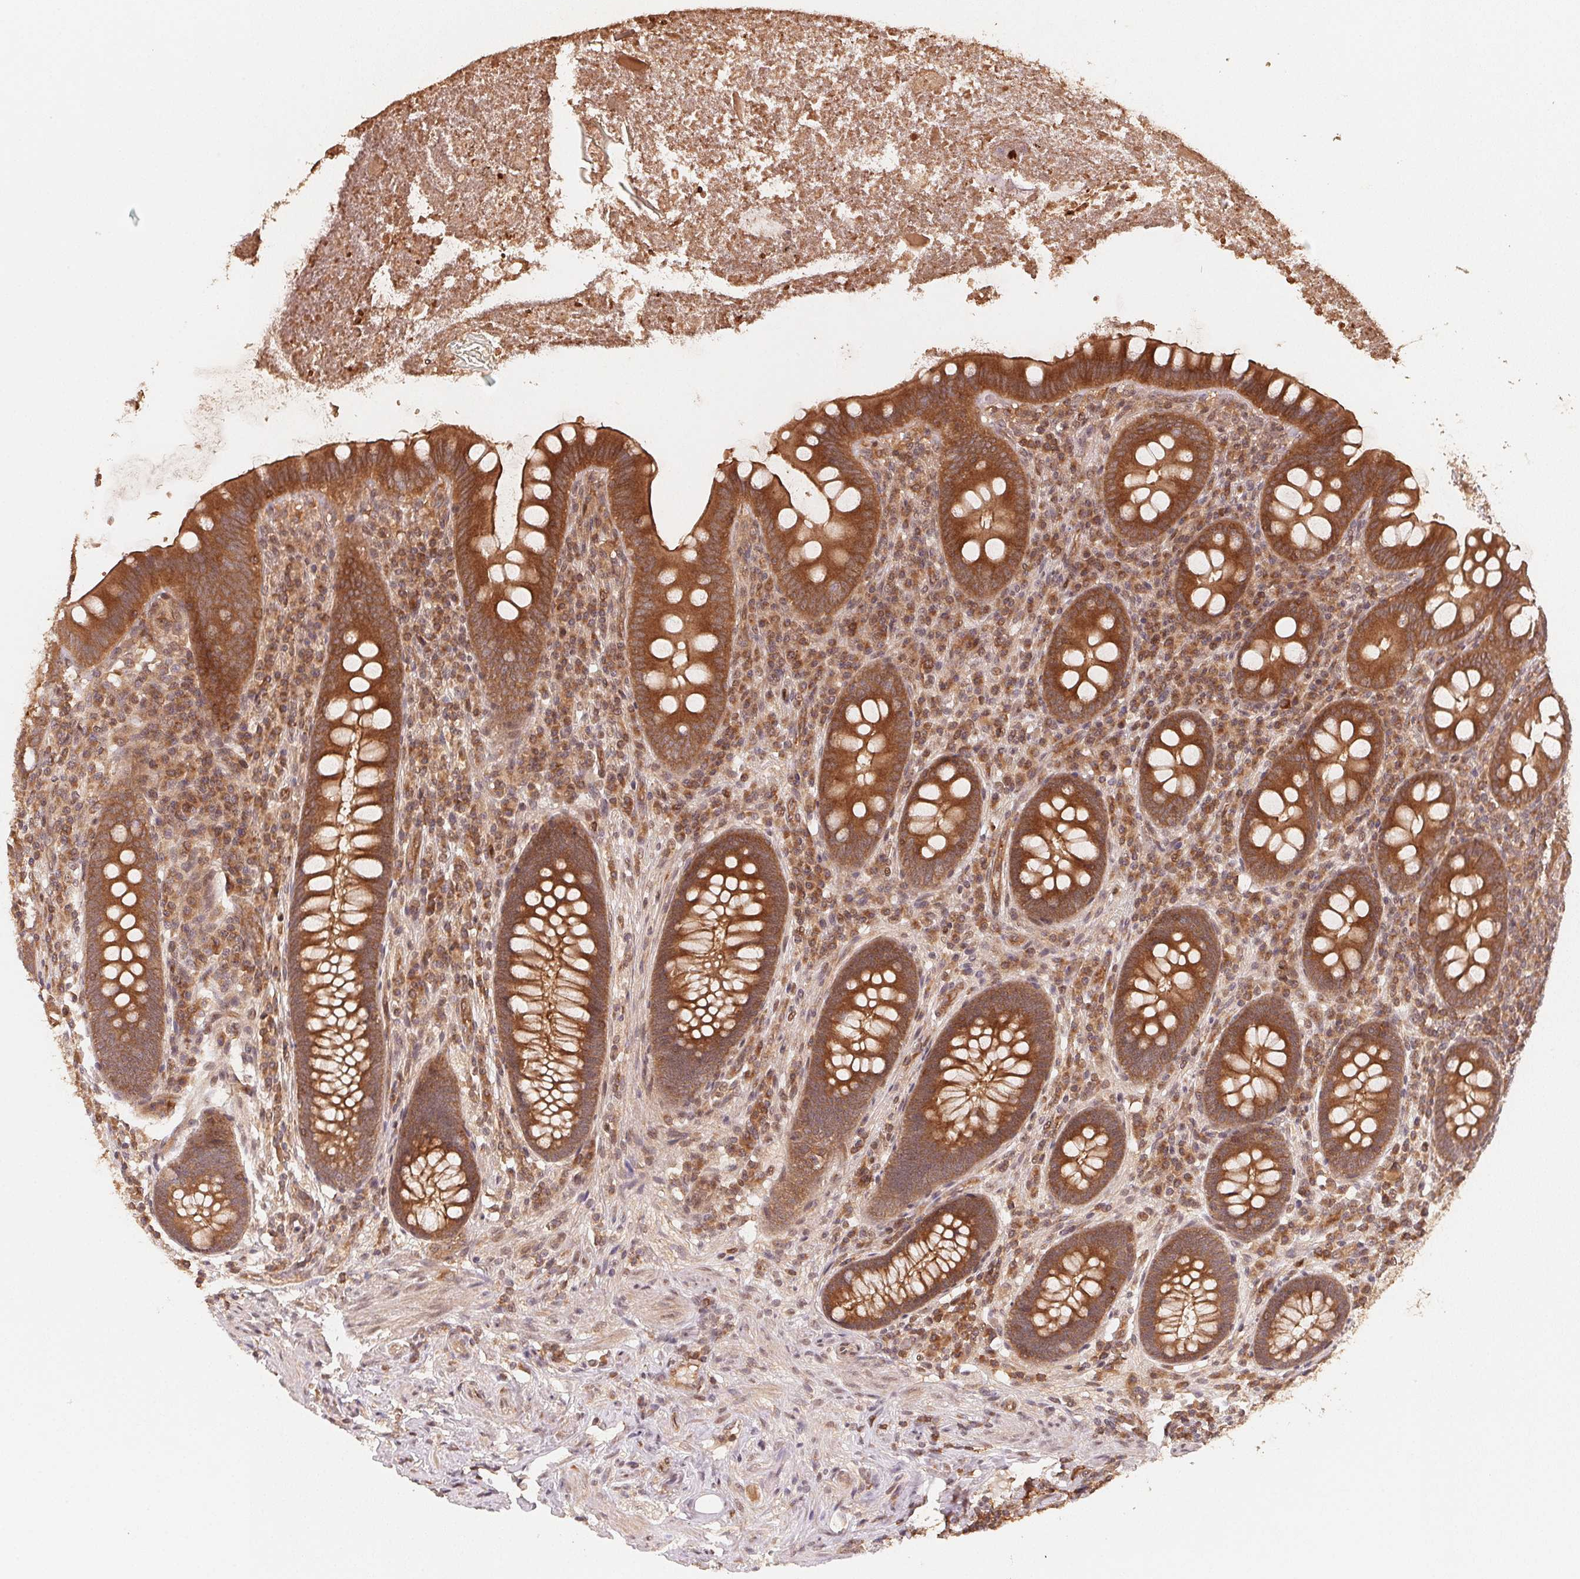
{"staining": {"intensity": "strong", "quantity": ">75%", "location": "cytoplasmic/membranous"}, "tissue": "appendix", "cell_type": "Glandular cells", "image_type": "normal", "snomed": [{"axis": "morphology", "description": "Normal tissue, NOS"}, {"axis": "topography", "description": "Appendix"}], "caption": "The micrograph shows immunohistochemical staining of normal appendix. There is strong cytoplasmic/membranous staining is seen in about >75% of glandular cells.", "gene": "CCDC102B", "patient": {"sex": "male", "age": 71}}